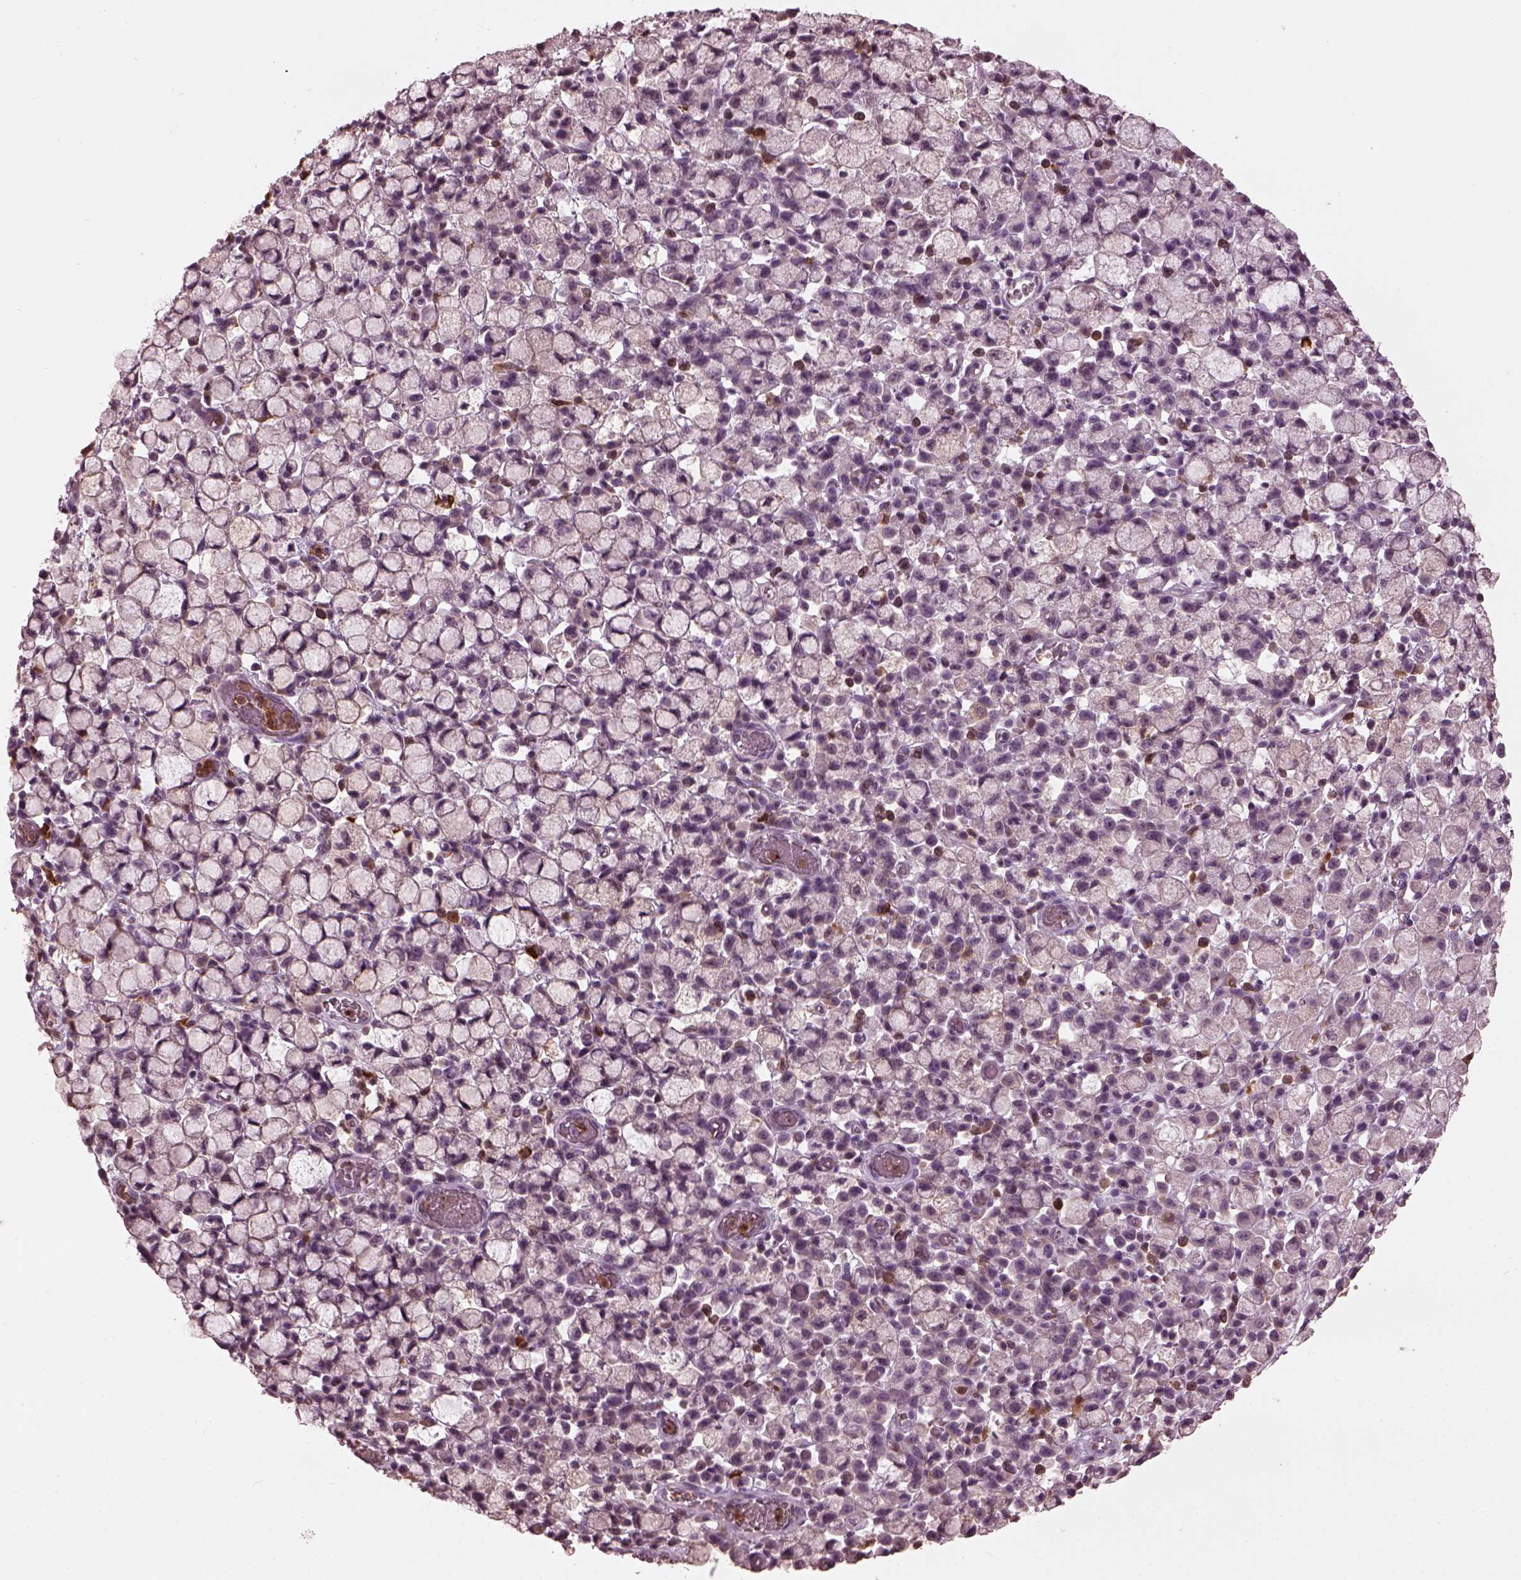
{"staining": {"intensity": "negative", "quantity": "none", "location": "none"}, "tissue": "stomach cancer", "cell_type": "Tumor cells", "image_type": "cancer", "snomed": [{"axis": "morphology", "description": "Adenocarcinoma, NOS"}, {"axis": "topography", "description": "Stomach"}], "caption": "Immunohistochemistry (IHC) micrograph of stomach cancer stained for a protein (brown), which shows no positivity in tumor cells. (Stains: DAB (3,3'-diaminobenzidine) immunohistochemistry with hematoxylin counter stain, Microscopy: brightfield microscopy at high magnification).", "gene": "PSTPIP2", "patient": {"sex": "male", "age": 58}}